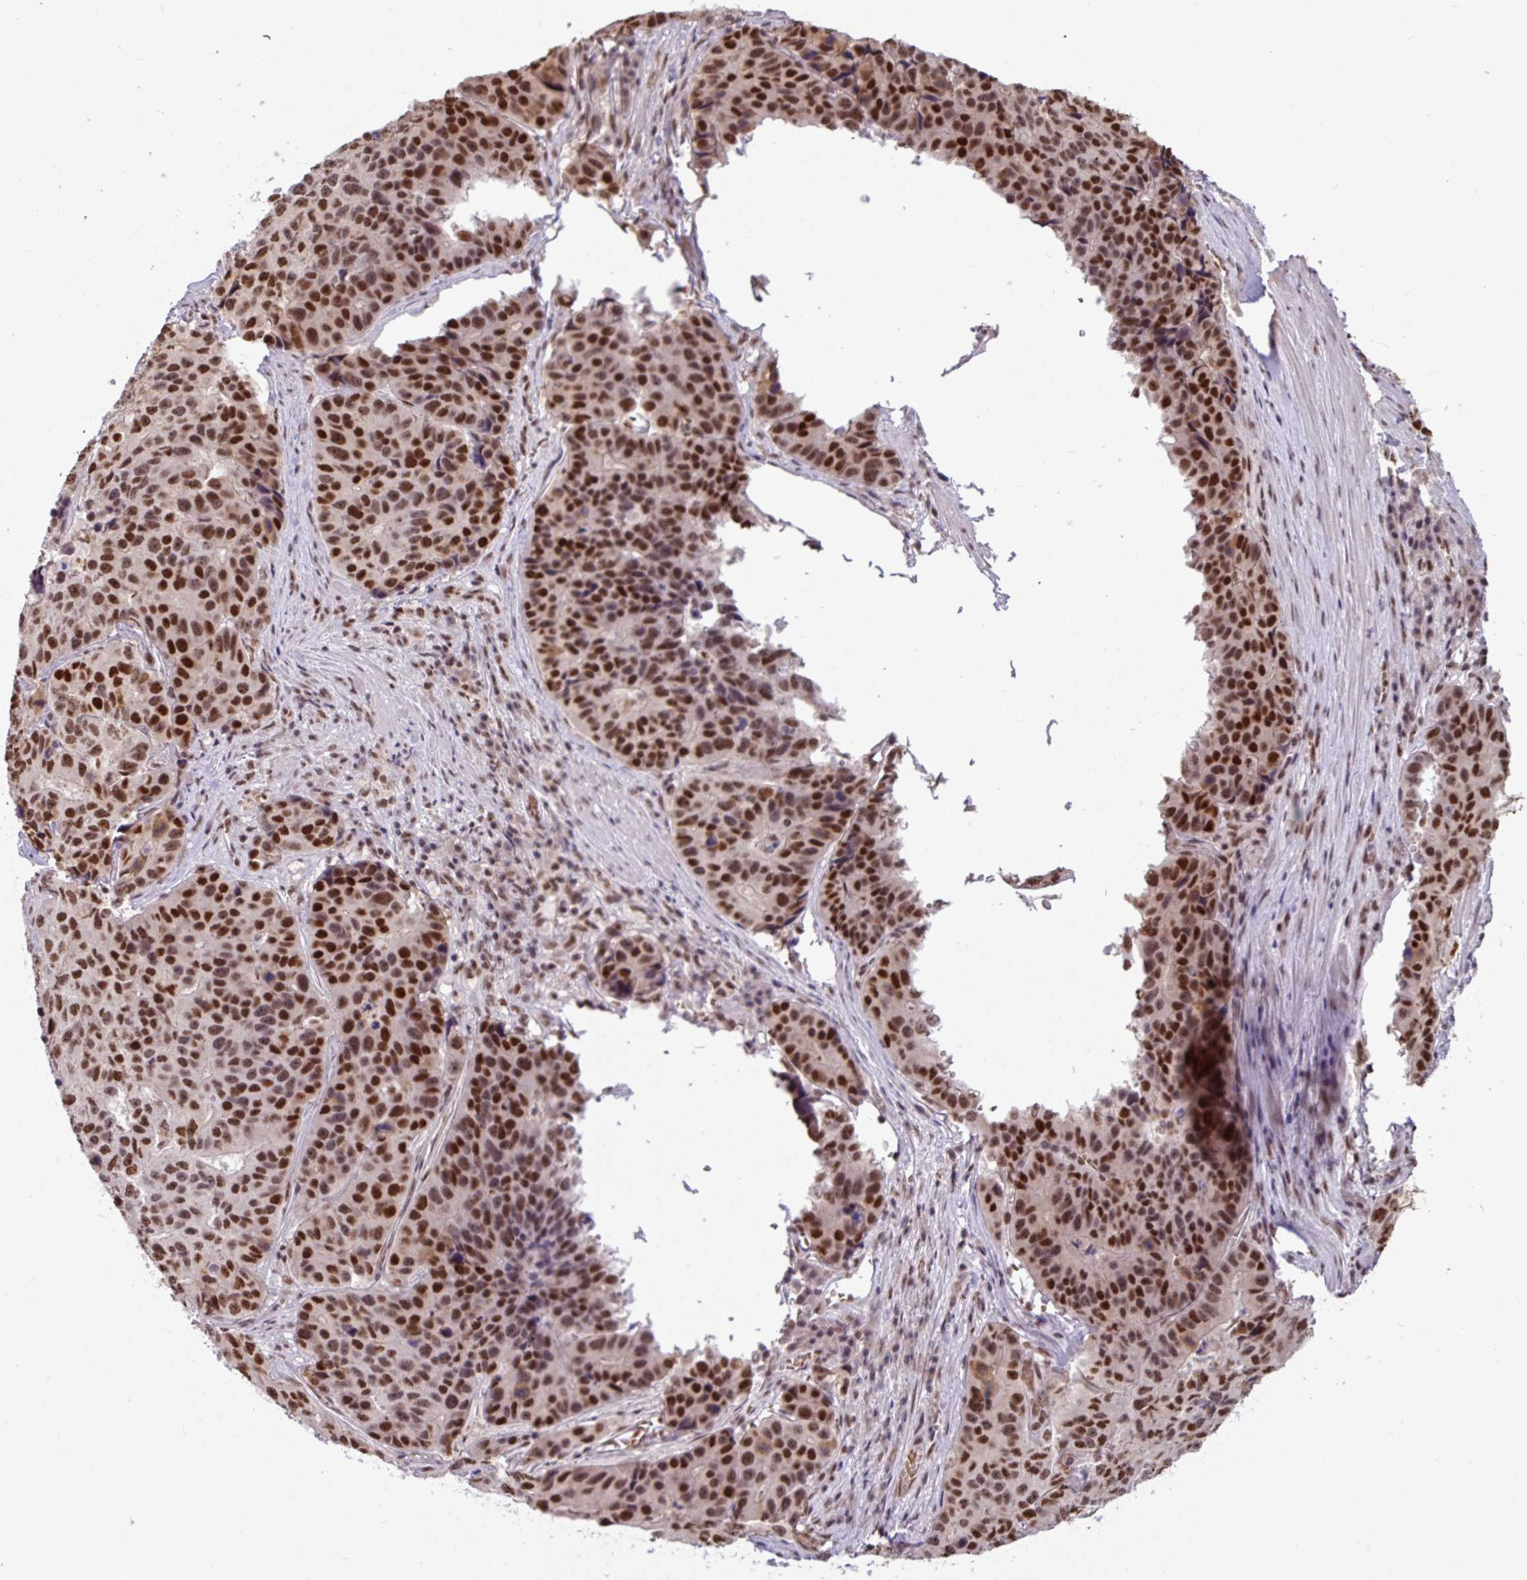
{"staining": {"intensity": "strong", "quantity": ">75%", "location": "nuclear"}, "tissue": "stomach cancer", "cell_type": "Tumor cells", "image_type": "cancer", "snomed": [{"axis": "morphology", "description": "Adenocarcinoma, NOS"}, {"axis": "topography", "description": "Stomach"}], "caption": "Immunohistochemistry photomicrograph of human adenocarcinoma (stomach) stained for a protein (brown), which exhibits high levels of strong nuclear staining in about >75% of tumor cells.", "gene": "TDG", "patient": {"sex": "male", "age": 71}}